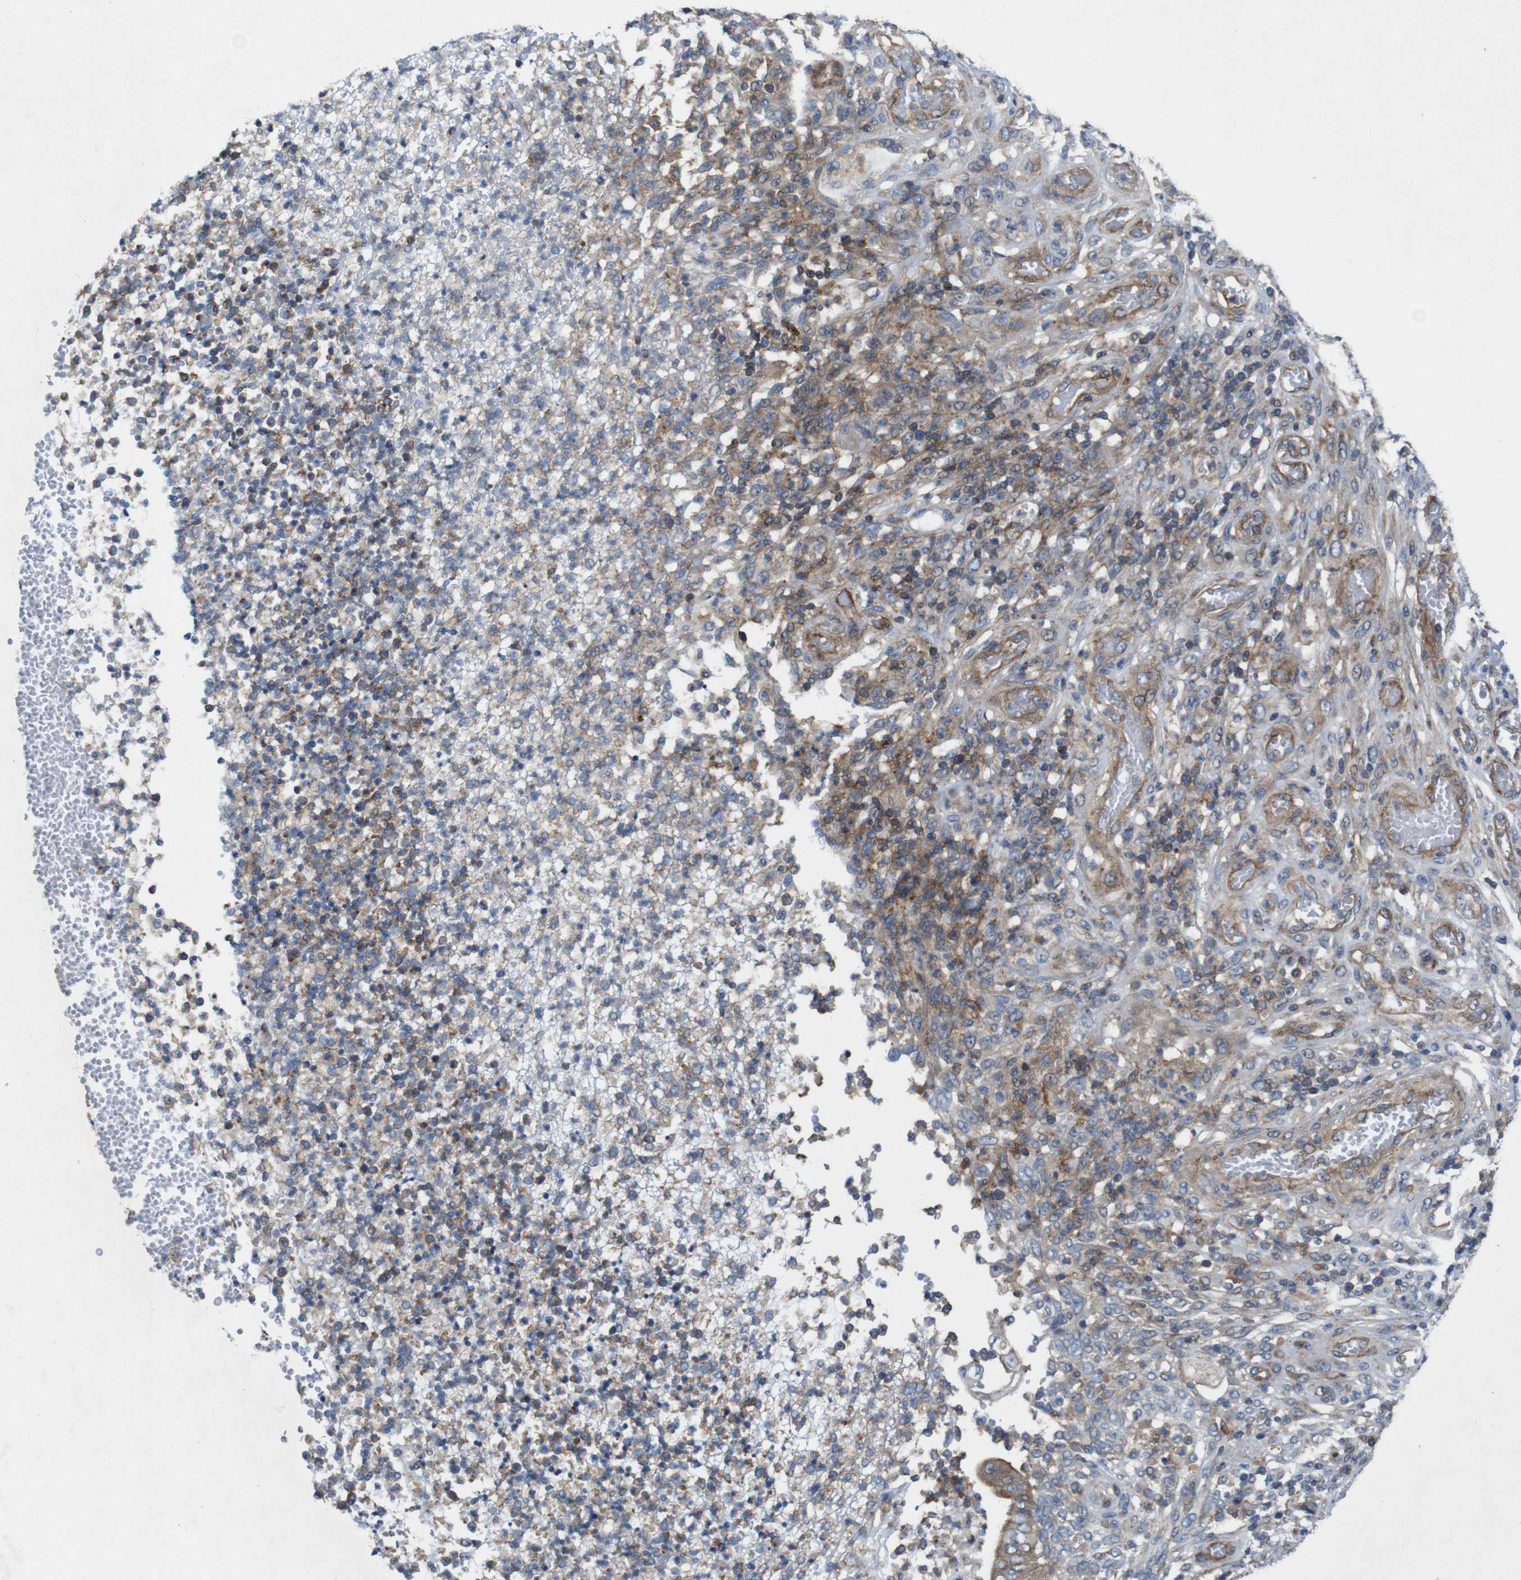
{"staining": {"intensity": "moderate", "quantity": ">75%", "location": "cytoplasmic/membranous"}, "tissue": "stomach cancer", "cell_type": "Tumor cells", "image_type": "cancer", "snomed": [{"axis": "morphology", "description": "Adenocarcinoma, NOS"}, {"axis": "topography", "description": "Stomach"}], "caption": "IHC histopathology image of neoplastic tissue: human stomach cancer stained using IHC shows medium levels of moderate protein expression localized specifically in the cytoplasmic/membranous of tumor cells, appearing as a cytoplasmic/membranous brown color.", "gene": "PTGER4", "patient": {"sex": "female", "age": 73}}